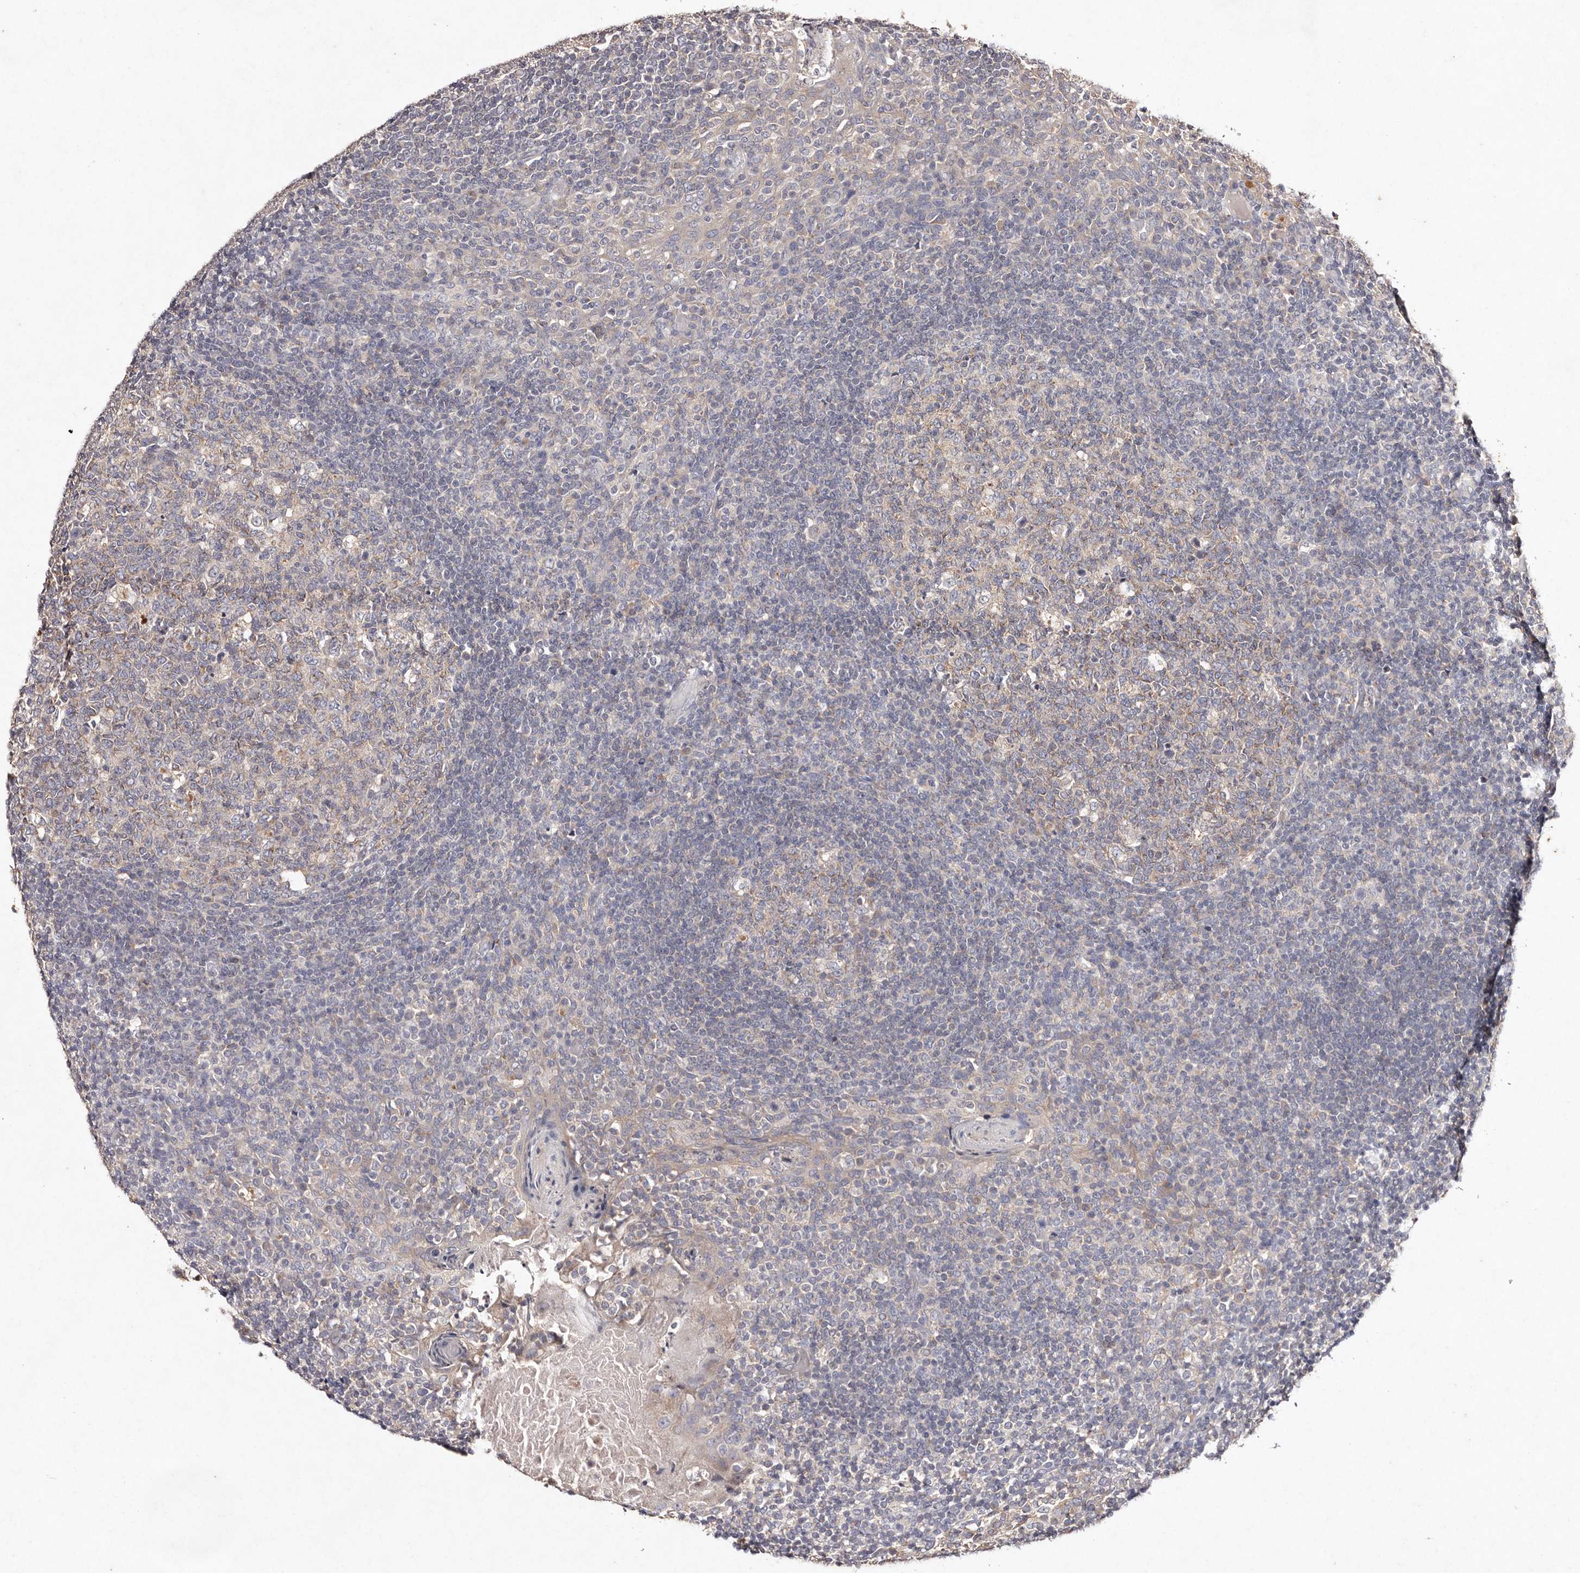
{"staining": {"intensity": "weak", "quantity": "<25%", "location": "cytoplasmic/membranous"}, "tissue": "tonsil", "cell_type": "Germinal center cells", "image_type": "normal", "snomed": [{"axis": "morphology", "description": "Normal tissue, NOS"}, {"axis": "topography", "description": "Tonsil"}], "caption": "Tonsil stained for a protein using immunohistochemistry shows no expression germinal center cells.", "gene": "TSC2", "patient": {"sex": "female", "age": 19}}